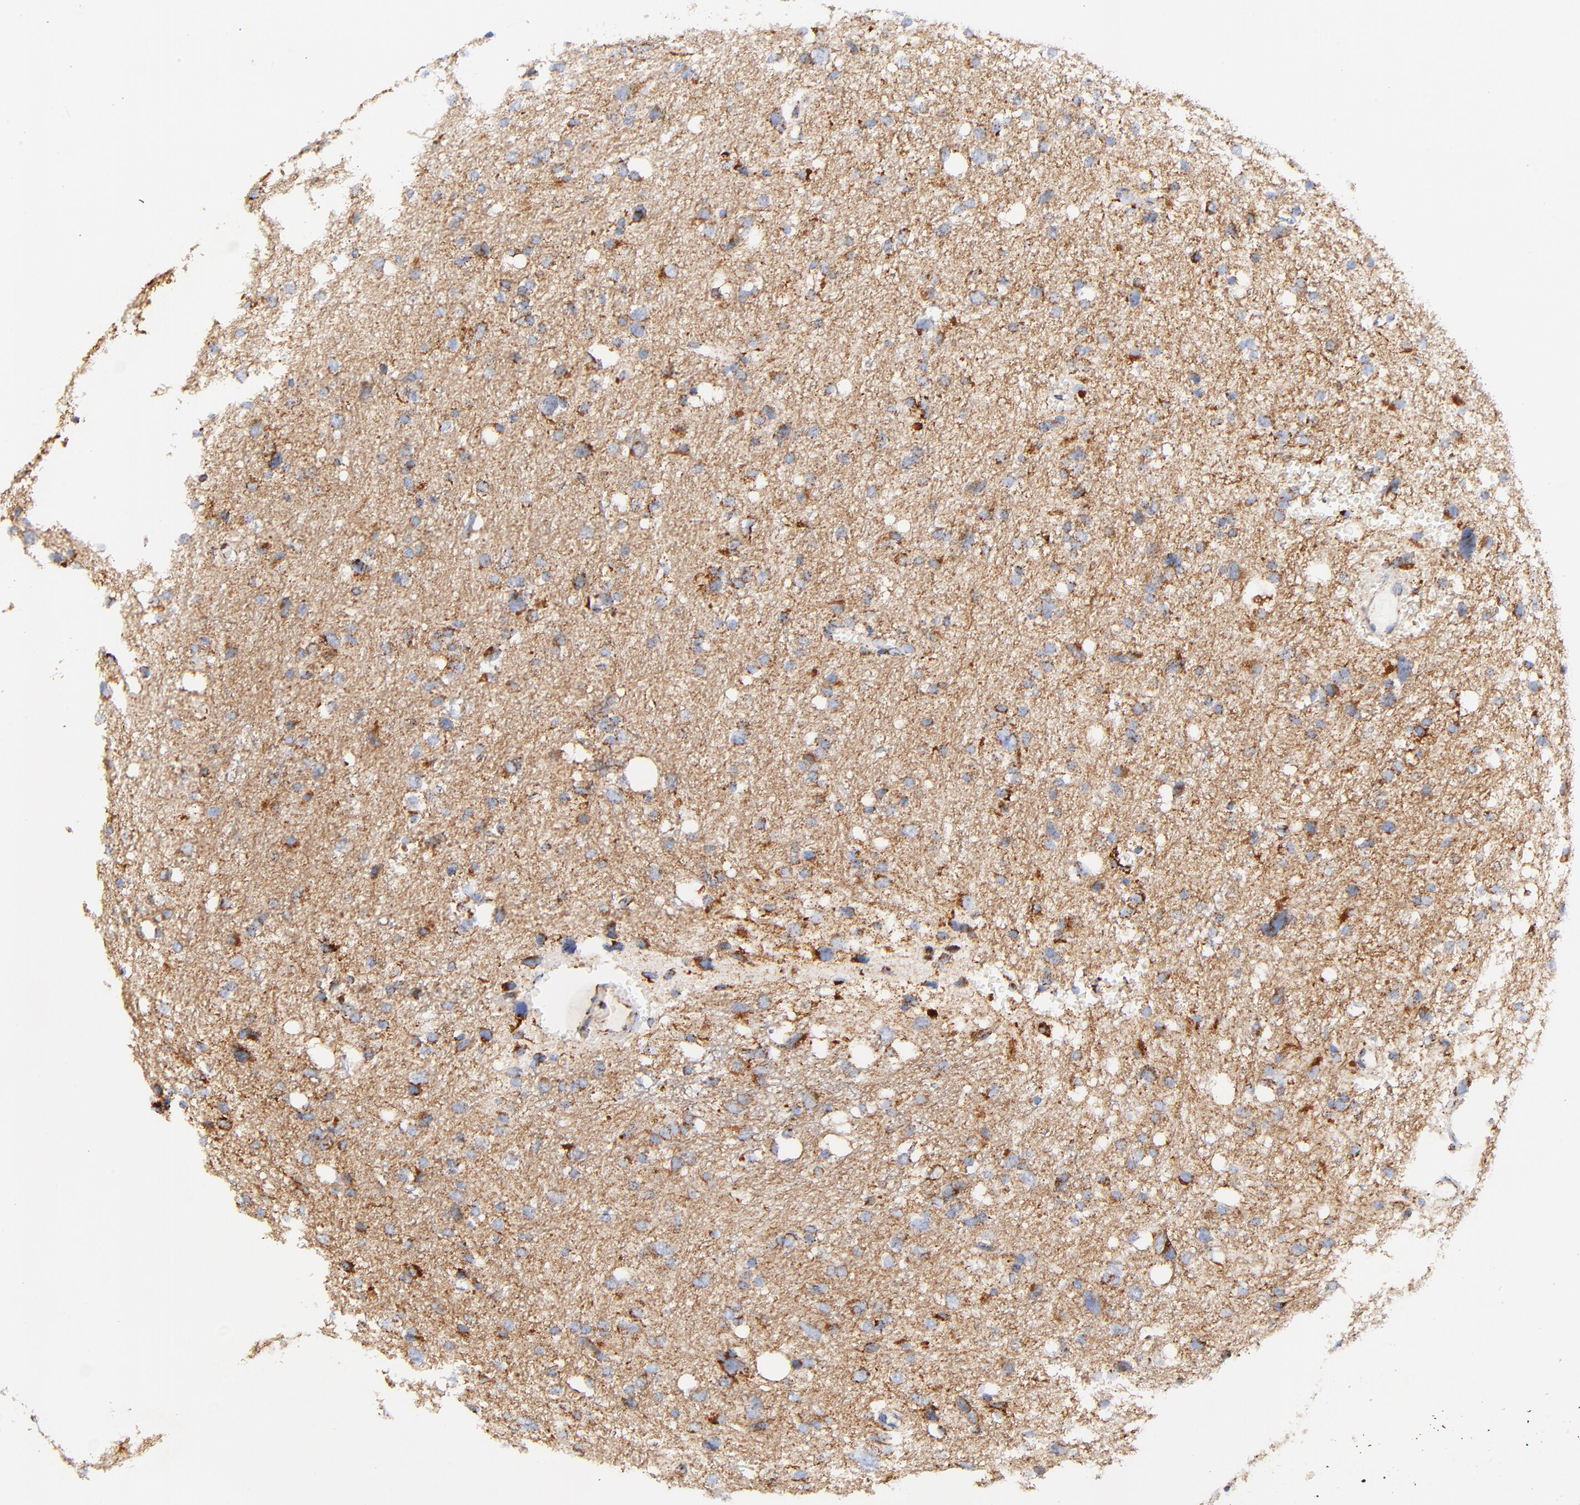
{"staining": {"intensity": "moderate", "quantity": "25%-75%", "location": "cytoplasmic/membranous"}, "tissue": "glioma", "cell_type": "Tumor cells", "image_type": "cancer", "snomed": [{"axis": "morphology", "description": "Glioma, malignant, High grade"}, {"axis": "topography", "description": "Brain"}], "caption": "Glioma was stained to show a protein in brown. There is medium levels of moderate cytoplasmic/membranous positivity in about 25%-75% of tumor cells.", "gene": "ATP5F1D", "patient": {"sex": "female", "age": 59}}